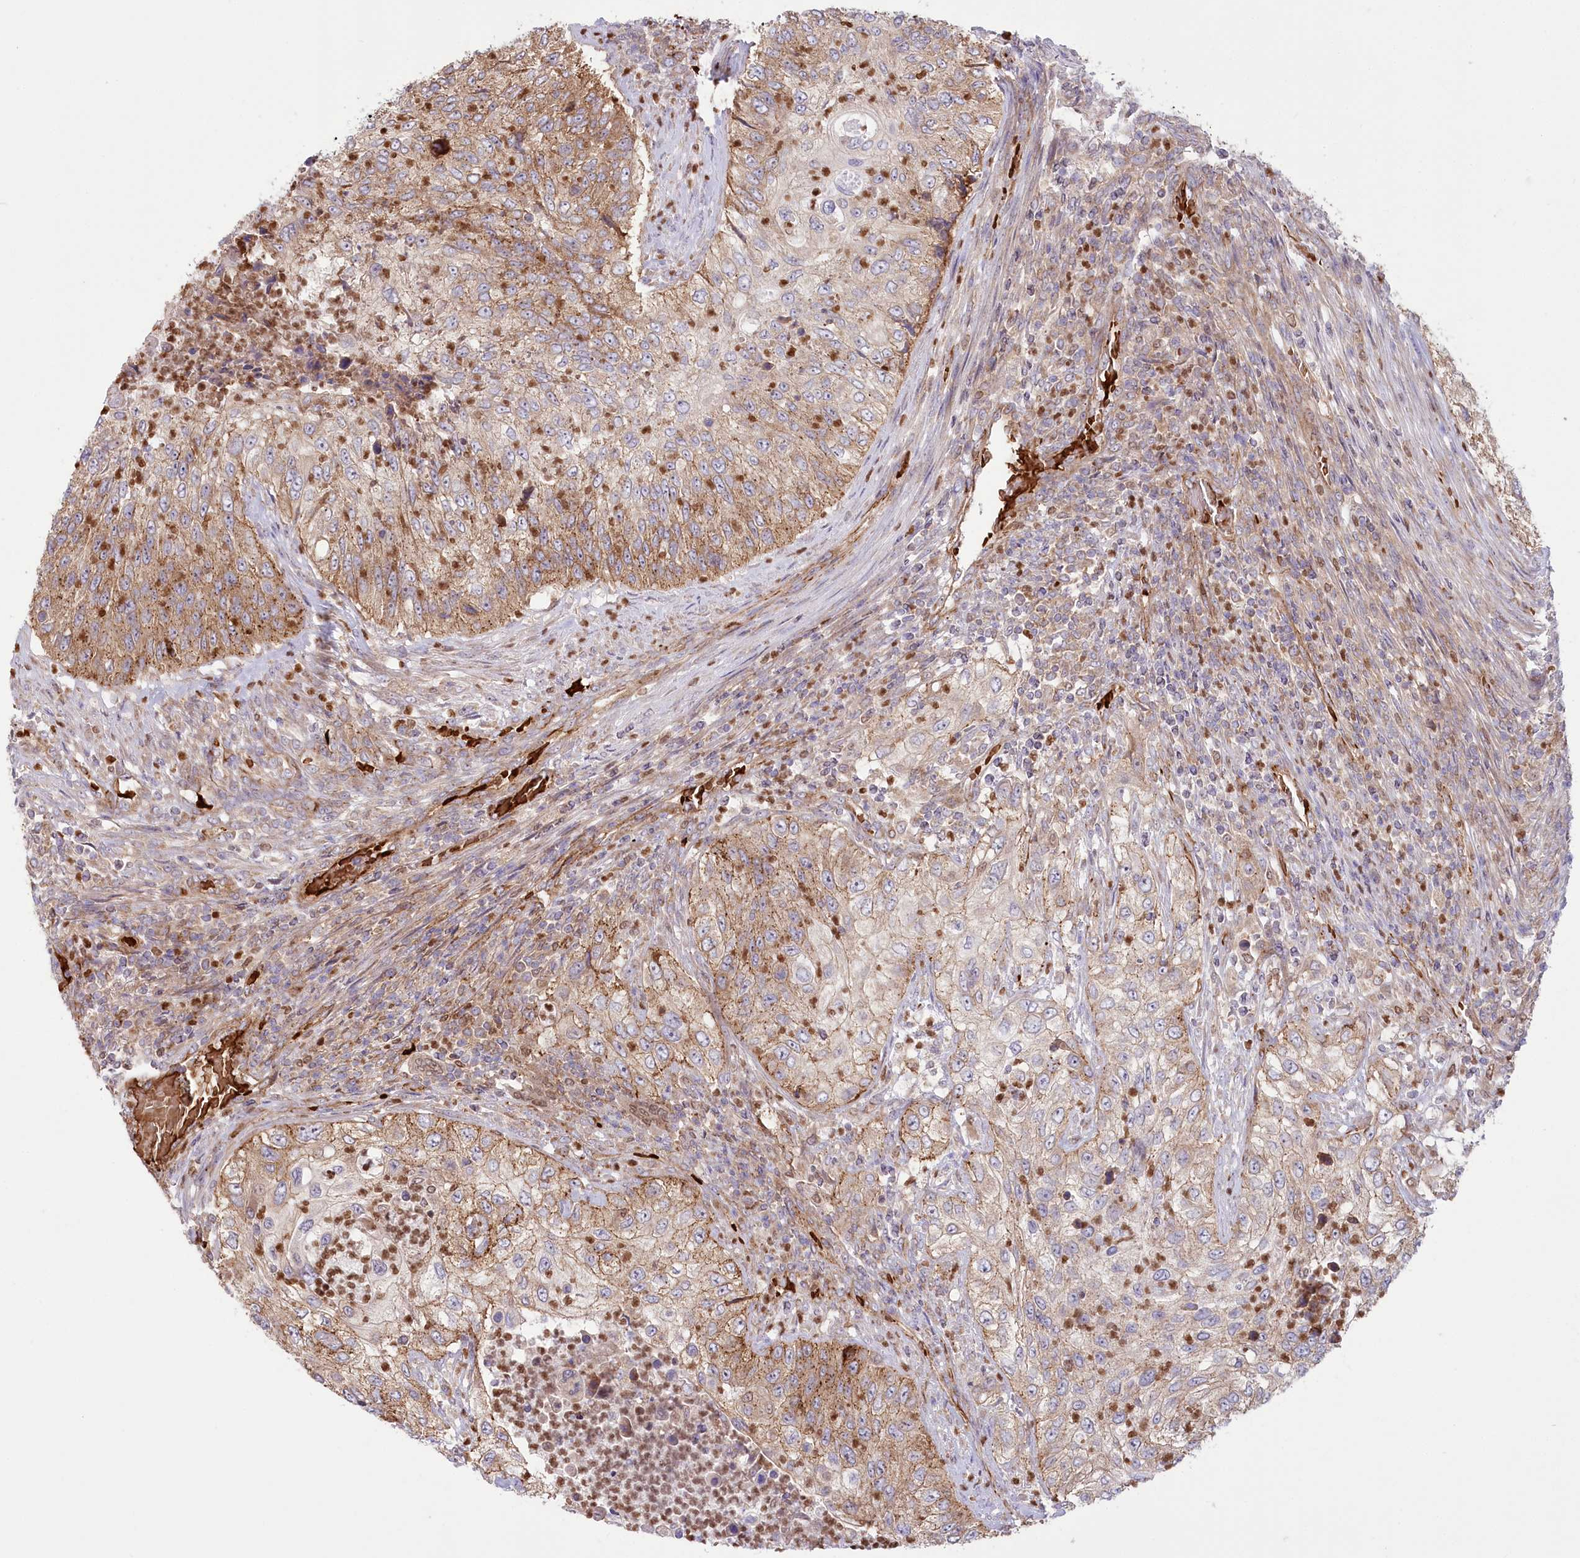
{"staining": {"intensity": "moderate", "quantity": "25%-75%", "location": "cytoplasmic/membranous"}, "tissue": "urothelial cancer", "cell_type": "Tumor cells", "image_type": "cancer", "snomed": [{"axis": "morphology", "description": "Urothelial carcinoma, High grade"}, {"axis": "topography", "description": "Urinary bladder"}], "caption": "Urothelial cancer stained for a protein reveals moderate cytoplasmic/membranous positivity in tumor cells.", "gene": "COMMD3", "patient": {"sex": "female", "age": 60}}